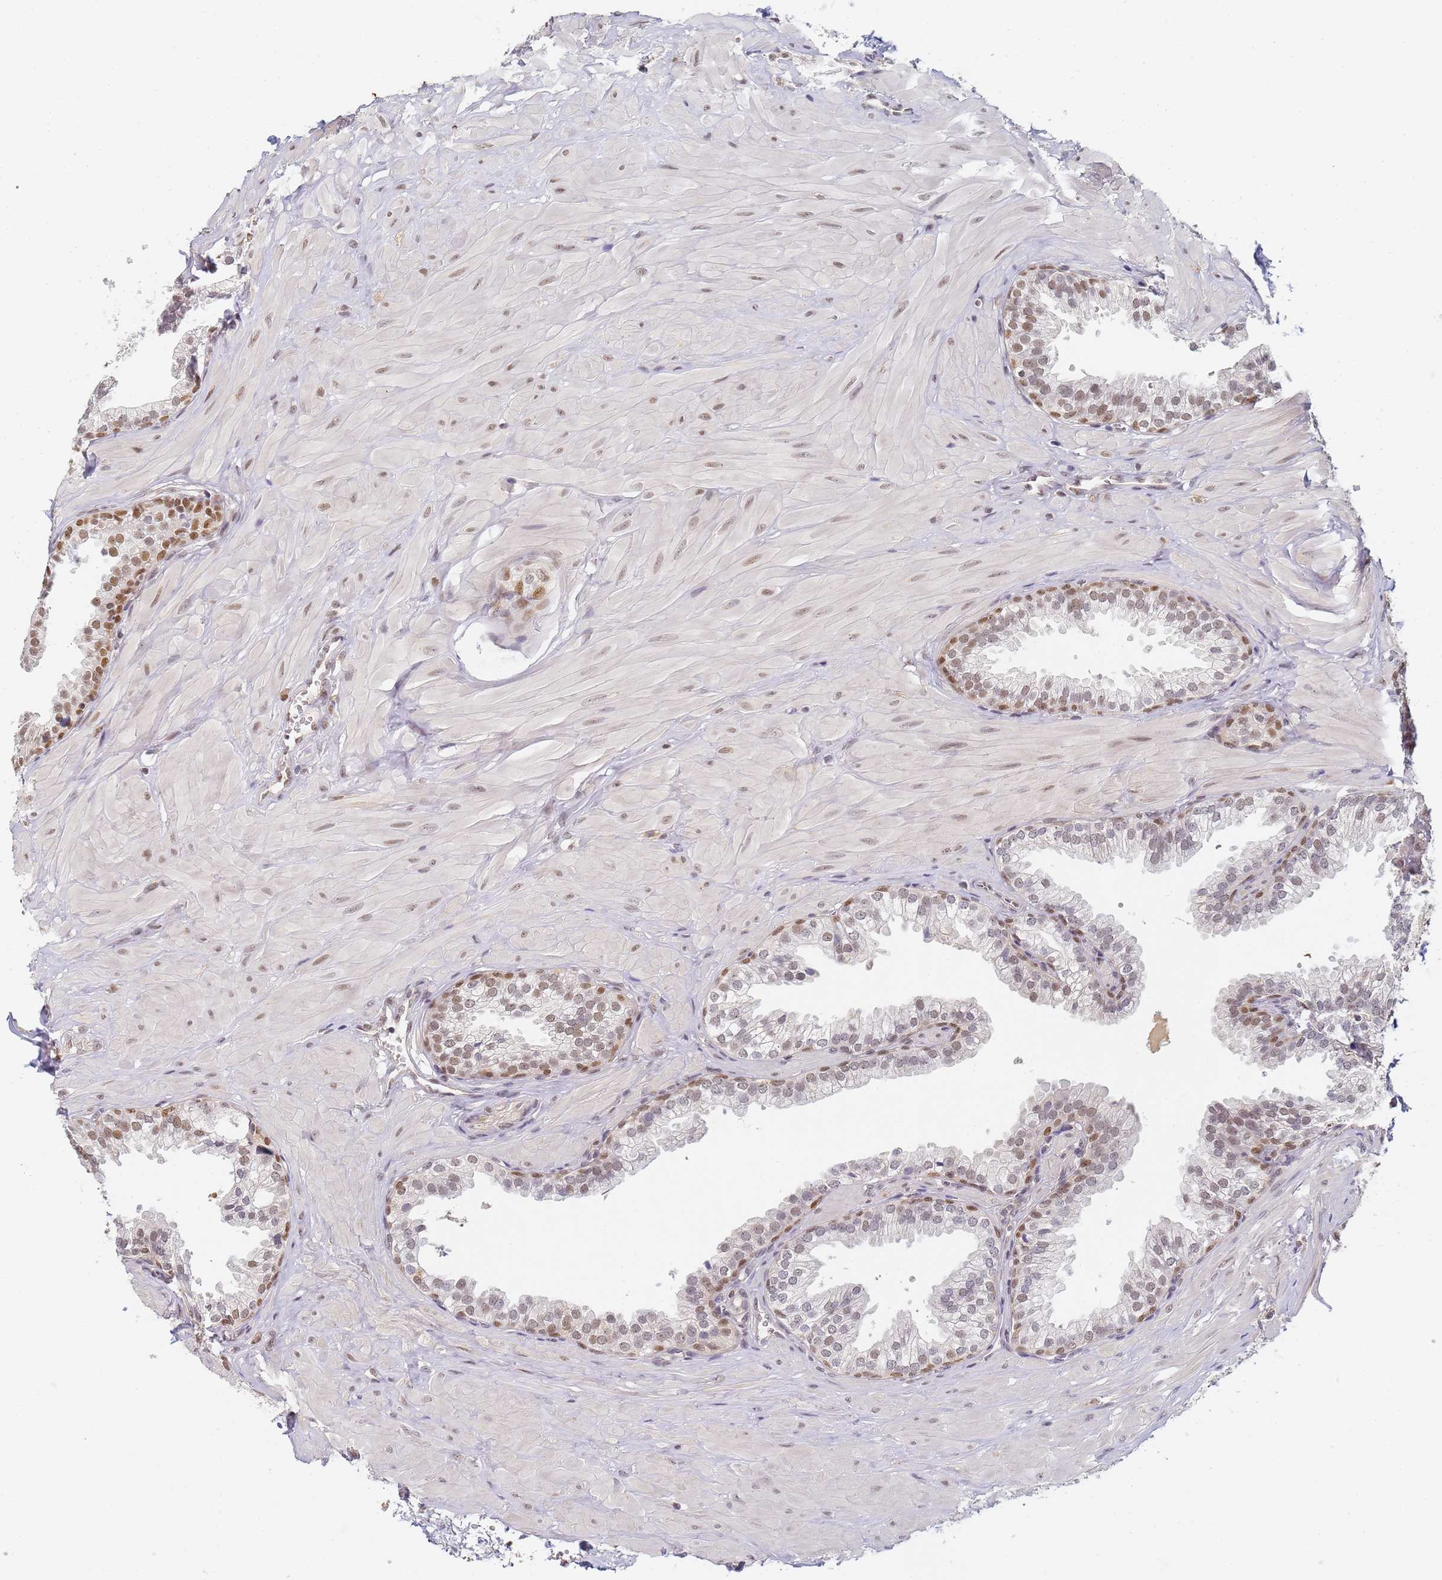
{"staining": {"intensity": "moderate", "quantity": "25%-75%", "location": "nuclear"}, "tissue": "prostate", "cell_type": "Glandular cells", "image_type": "normal", "snomed": [{"axis": "morphology", "description": "Normal tissue, NOS"}, {"axis": "topography", "description": "Prostate"}, {"axis": "topography", "description": "Peripheral nerve tissue"}], "caption": "An immunohistochemistry (IHC) micrograph of benign tissue is shown. Protein staining in brown highlights moderate nuclear positivity in prostate within glandular cells.", "gene": "HMCES", "patient": {"sex": "male", "age": 55}}